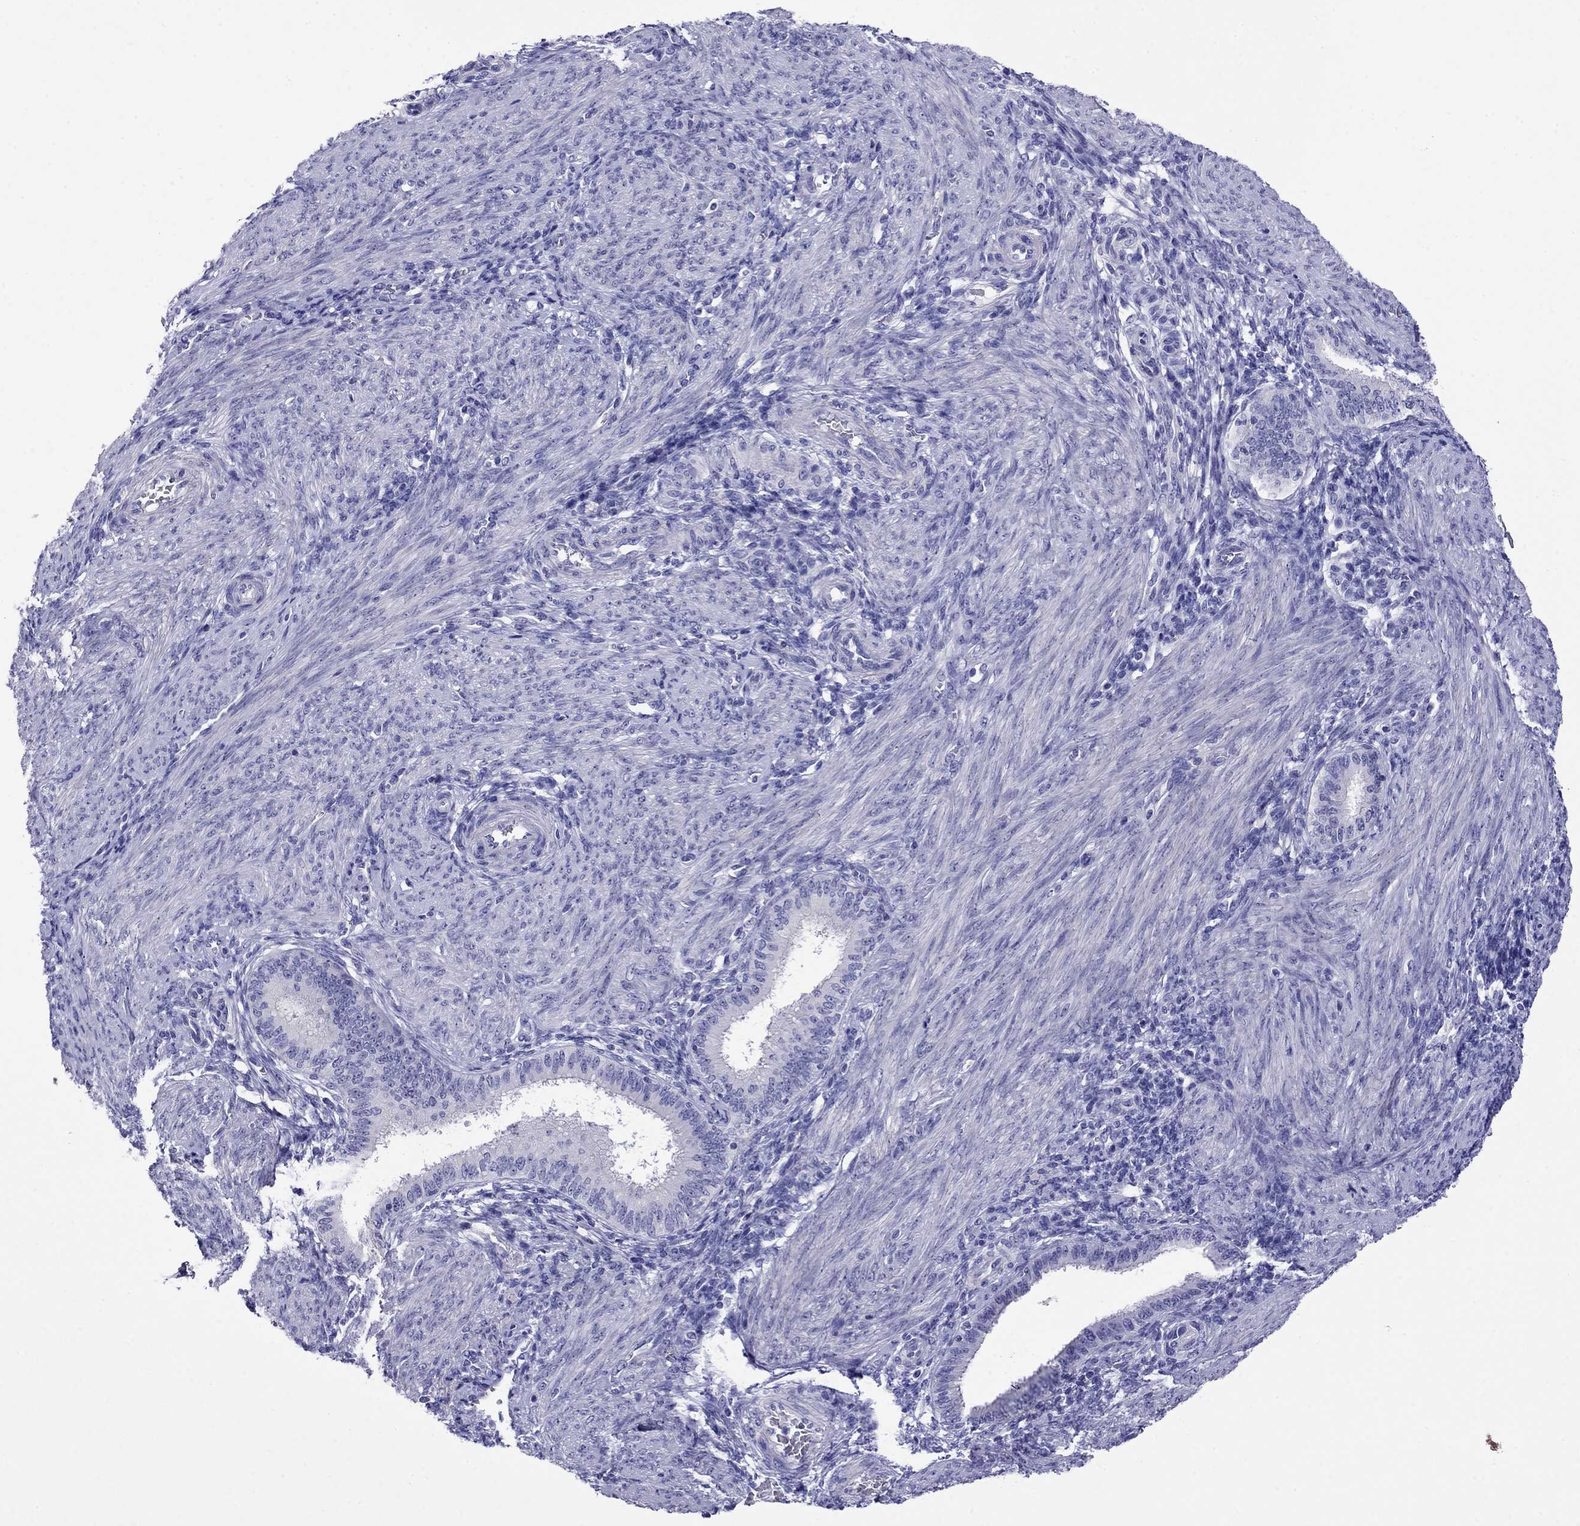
{"staining": {"intensity": "negative", "quantity": "none", "location": "none"}, "tissue": "endometrium", "cell_type": "Cells in endometrial stroma", "image_type": "normal", "snomed": [{"axis": "morphology", "description": "Normal tissue, NOS"}, {"axis": "topography", "description": "Endometrium"}], "caption": "An image of endometrium stained for a protein reveals no brown staining in cells in endometrial stroma.", "gene": "SCG2", "patient": {"sex": "female", "age": 39}}